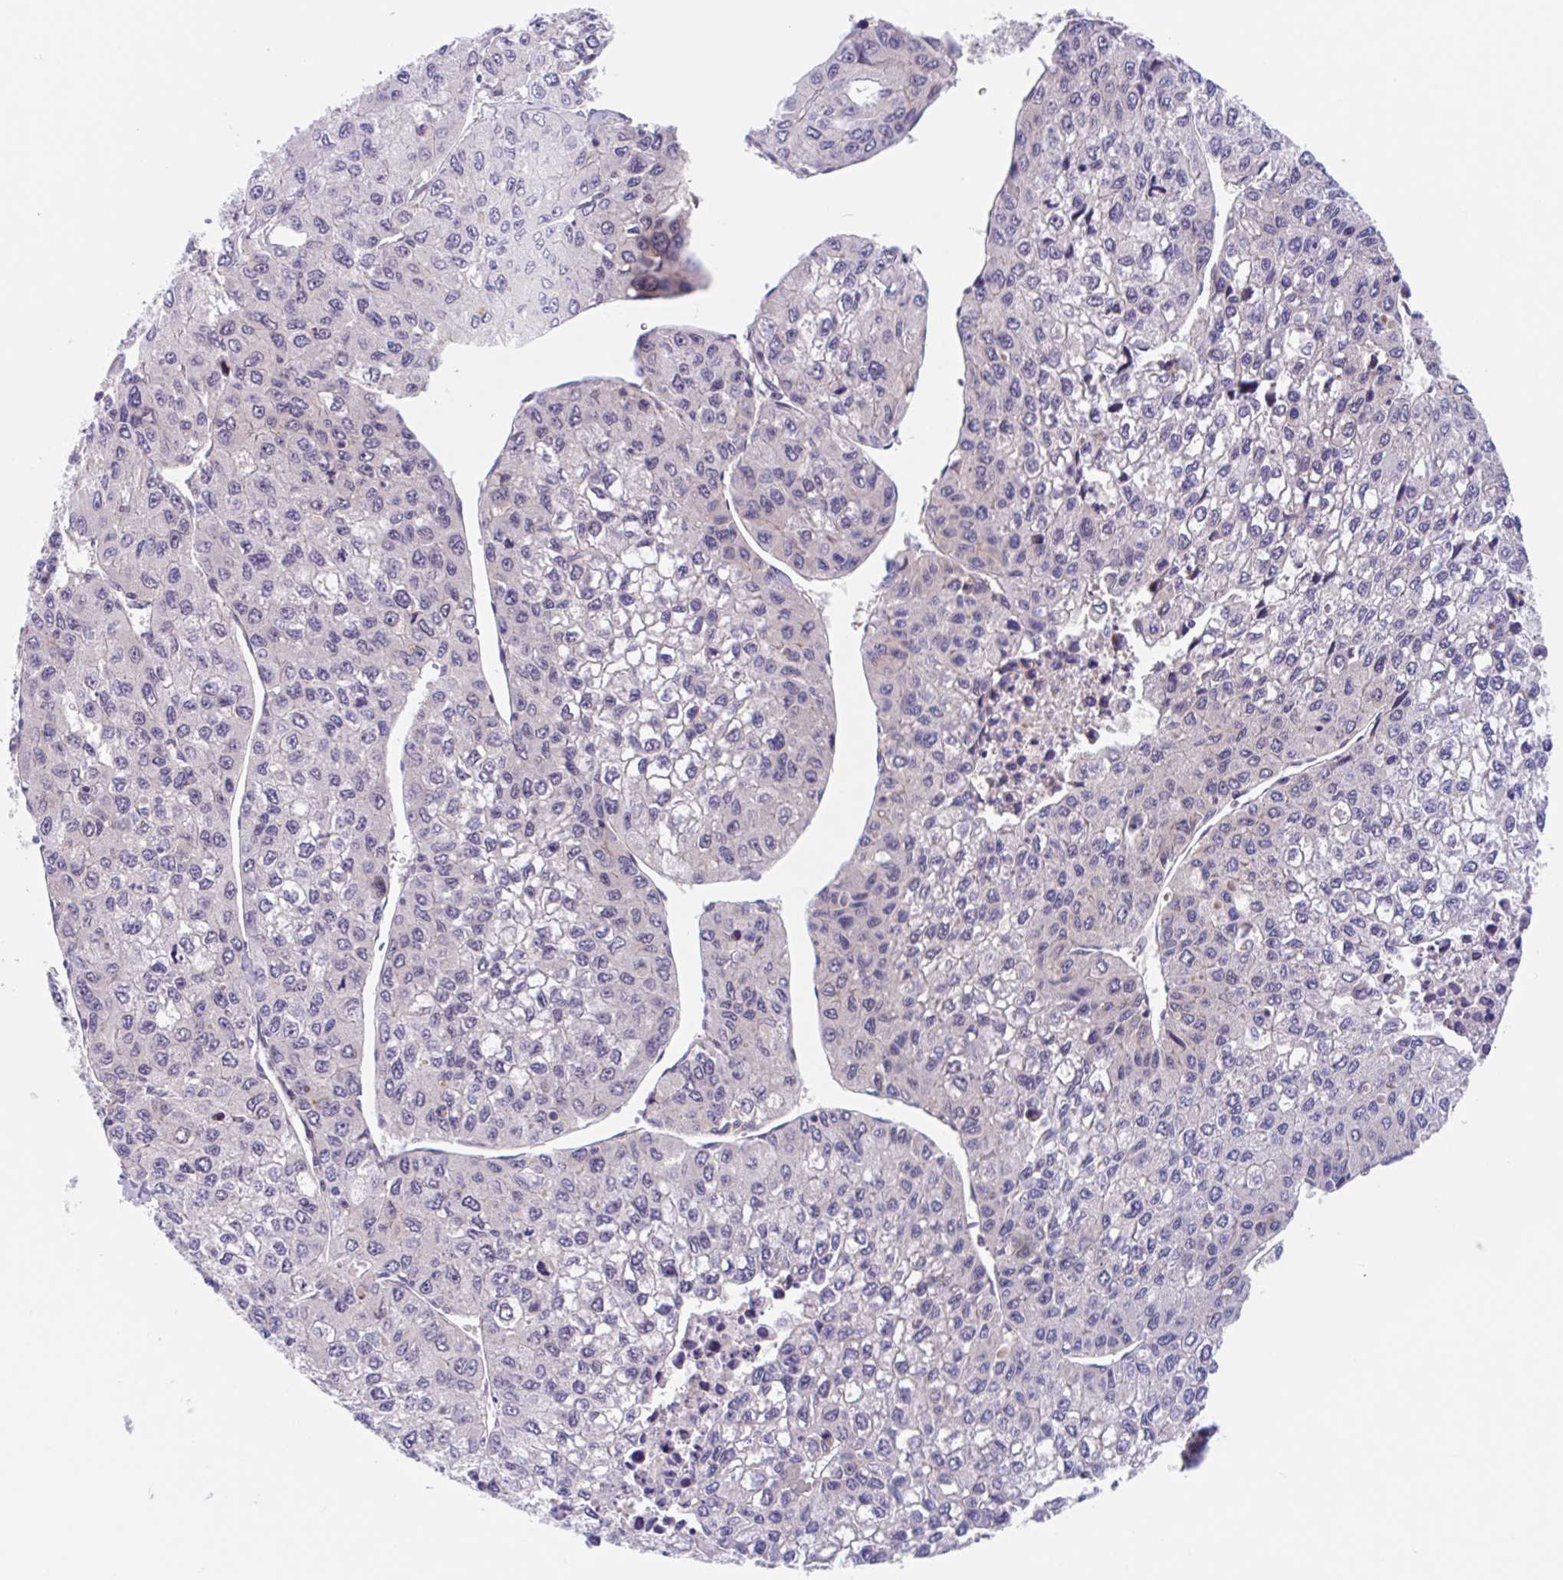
{"staining": {"intensity": "negative", "quantity": "none", "location": "none"}, "tissue": "liver cancer", "cell_type": "Tumor cells", "image_type": "cancer", "snomed": [{"axis": "morphology", "description": "Carcinoma, Hepatocellular, NOS"}, {"axis": "topography", "description": "Liver"}], "caption": "Tumor cells are negative for protein expression in human liver hepatocellular carcinoma.", "gene": "TMEM86A", "patient": {"sex": "female", "age": 66}}